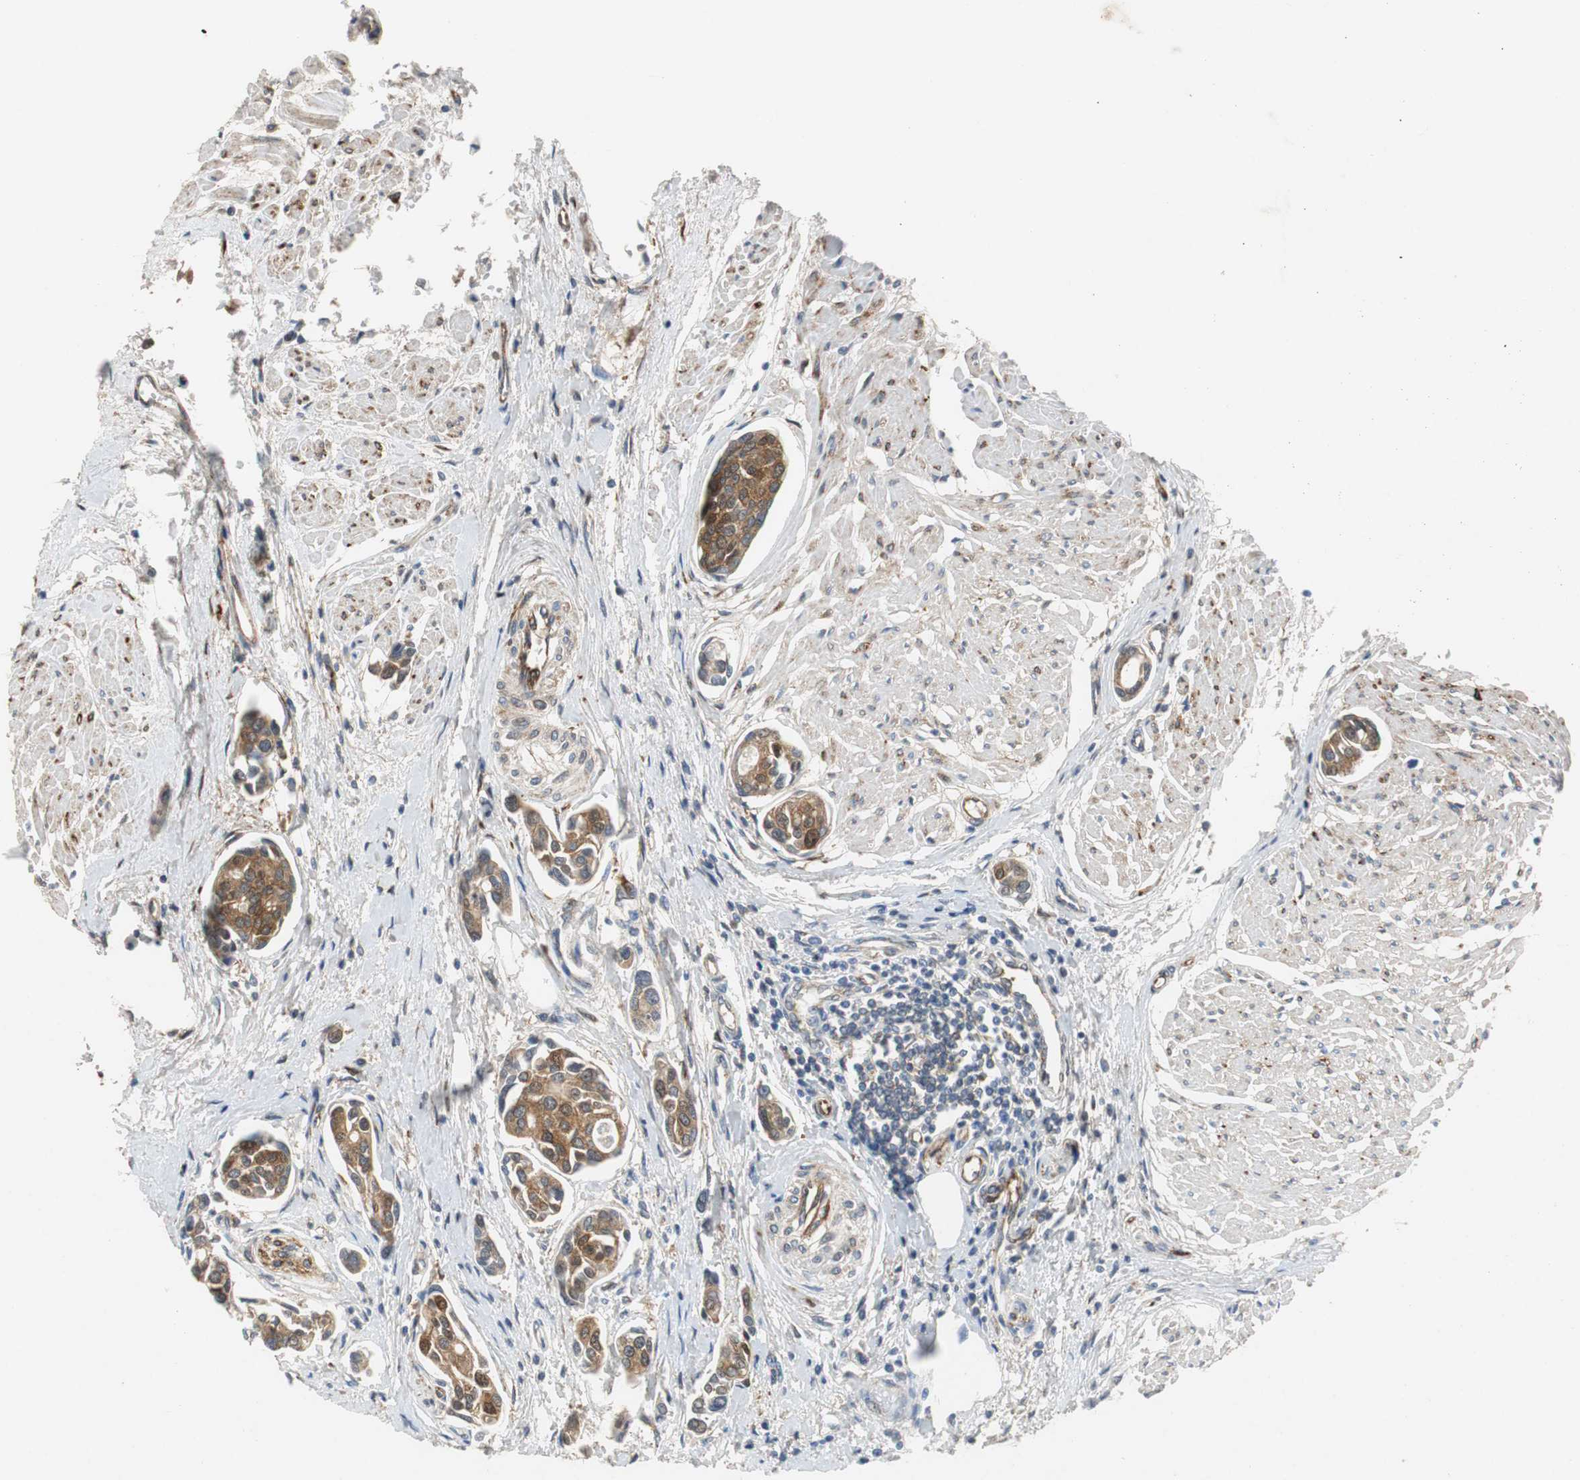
{"staining": {"intensity": "moderate", "quantity": ">75%", "location": "cytoplasmic/membranous"}, "tissue": "urothelial cancer", "cell_type": "Tumor cells", "image_type": "cancer", "snomed": [{"axis": "morphology", "description": "Urothelial carcinoma, High grade"}, {"axis": "topography", "description": "Urinary bladder"}], "caption": "High-power microscopy captured an IHC histopathology image of urothelial cancer, revealing moderate cytoplasmic/membranous positivity in approximately >75% of tumor cells.", "gene": "ISCU", "patient": {"sex": "male", "age": 78}}